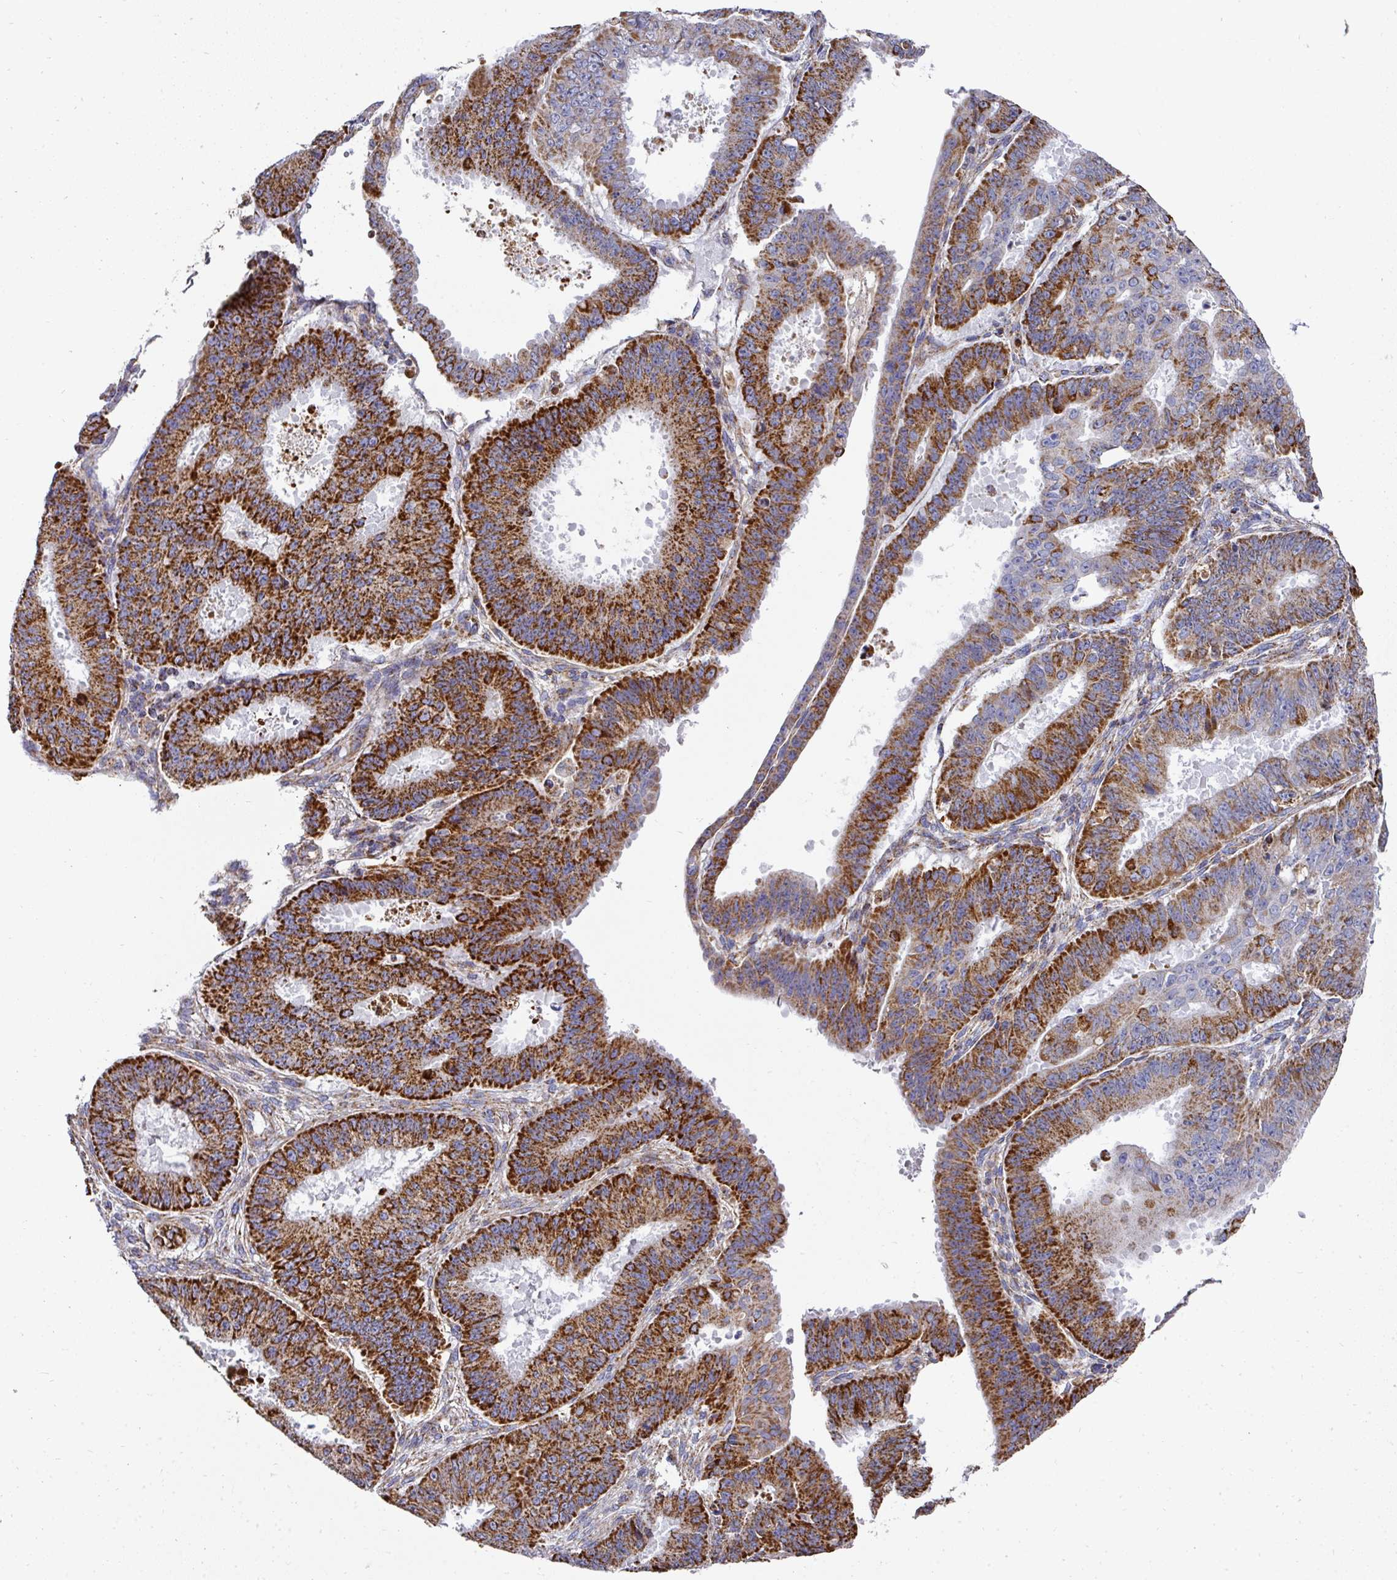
{"staining": {"intensity": "strong", "quantity": ">75%", "location": "cytoplasmic/membranous"}, "tissue": "ovarian cancer", "cell_type": "Tumor cells", "image_type": "cancer", "snomed": [{"axis": "morphology", "description": "Carcinoma, endometroid"}, {"axis": "topography", "description": "Appendix"}, {"axis": "topography", "description": "Ovary"}], "caption": "This is a photomicrograph of immunohistochemistry staining of endometroid carcinoma (ovarian), which shows strong positivity in the cytoplasmic/membranous of tumor cells.", "gene": "UQCRFS1", "patient": {"sex": "female", "age": 42}}